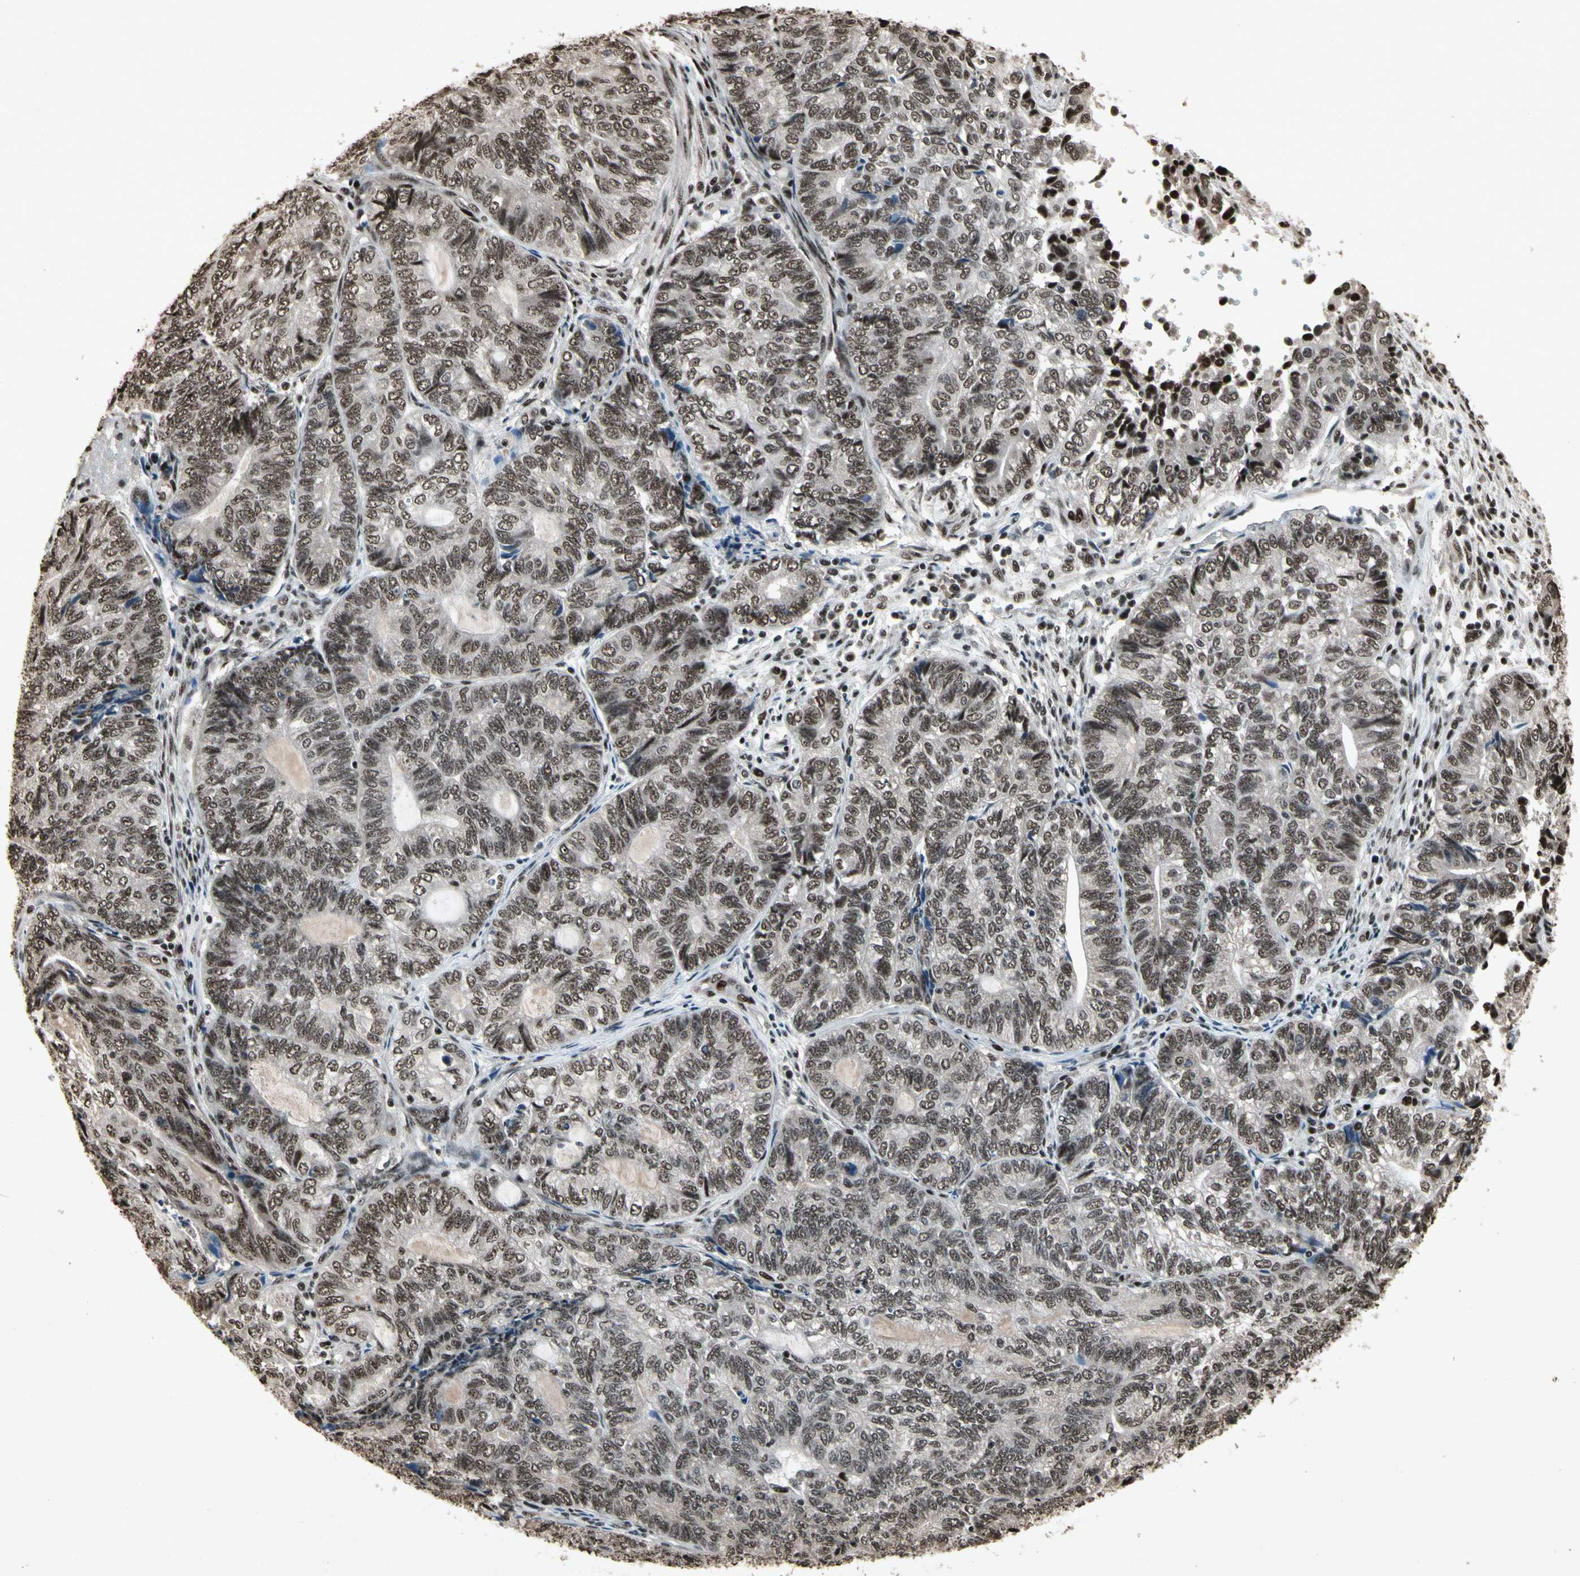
{"staining": {"intensity": "strong", "quantity": ">75%", "location": "nuclear"}, "tissue": "endometrial cancer", "cell_type": "Tumor cells", "image_type": "cancer", "snomed": [{"axis": "morphology", "description": "Adenocarcinoma, NOS"}, {"axis": "topography", "description": "Uterus"}, {"axis": "topography", "description": "Endometrium"}], "caption": "Adenocarcinoma (endometrial) was stained to show a protein in brown. There is high levels of strong nuclear staining in approximately >75% of tumor cells.", "gene": "TBX2", "patient": {"sex": "female", "age": 70}}